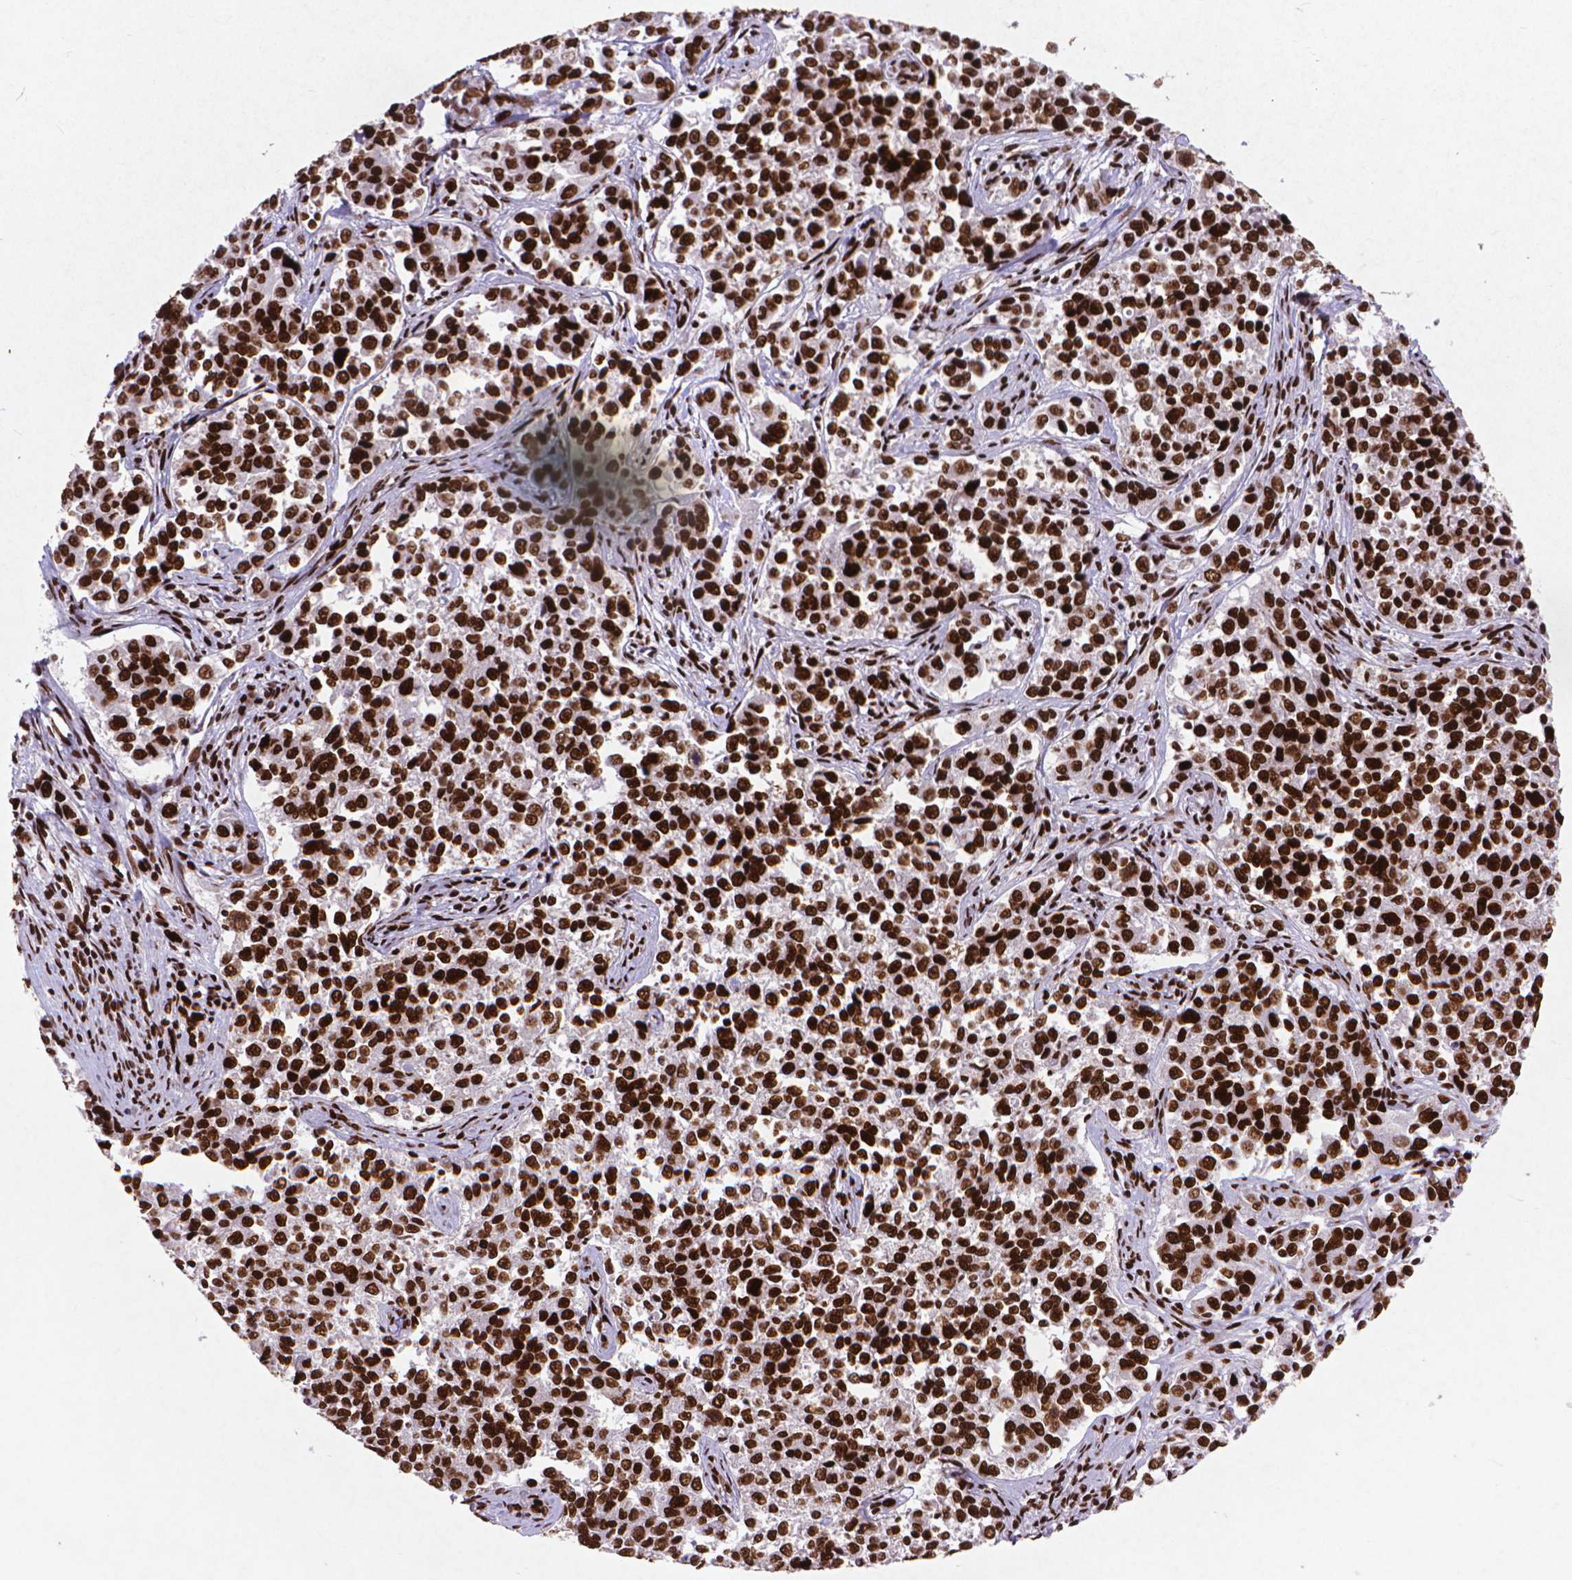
{"staining": {"intensity": "strong", "quantity": ">75%", "location": "nuclear"}, "tissue": "endometrial cancer", "cell_type": "Tumor cells", "image_type": "cancer", "snomed": [{"axis": "morphology", "description": "Adenocarcinoma, NOS"}, {"axis": "topography", "description": "Endometrium"}], "caption": "Adenocarcinoma (endometrial) tissue shows strong nuclear staining in about >75% of tumor cells", "gene": "CITED2", "patient": {"sex": "female", "age": 43}}